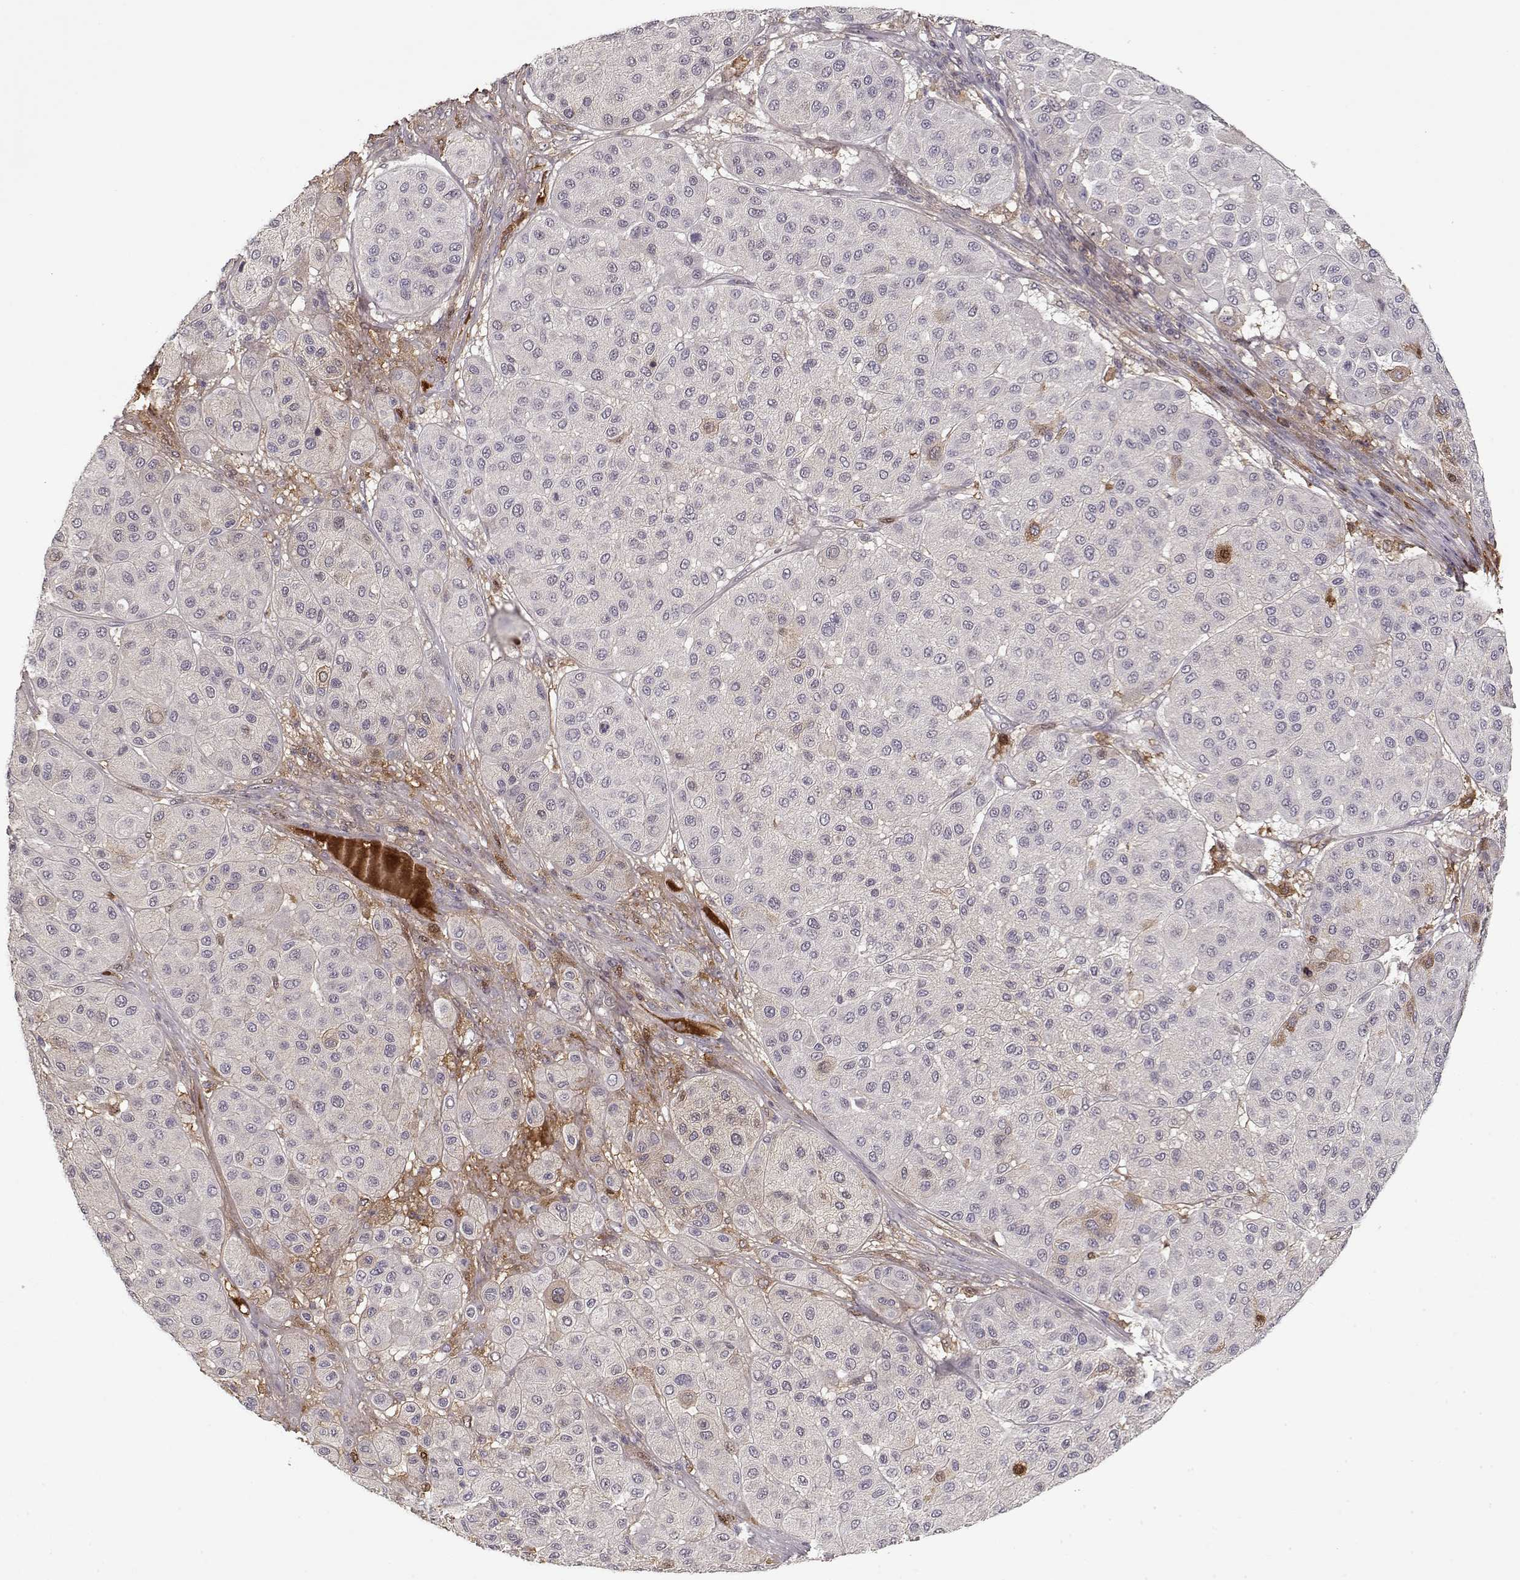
{"staining": {"intensity": "negative", "quantity": "none", "location": "none"}, "tissue": "melanoma", "cell_type": "Tumor cells", "image_type": "cancer", "snomed": [{"axis": "morphology", "description": "Malignant melanoma, Metastatic site"}, {"axis": "topography", "description": "Smooth muscle"}], "caption": "Immunohistochemistry (IHC) image of malignant melanoma (metastatic site) stained for a protein (brown), which demonstrates no positivity in tumor cells. (Brightfield microscopy of DAB (3,3'-diaminobenzidine) IHC at high magnification).", "gene": "AFM", "patient": {"sex": "male", "age": 41}}